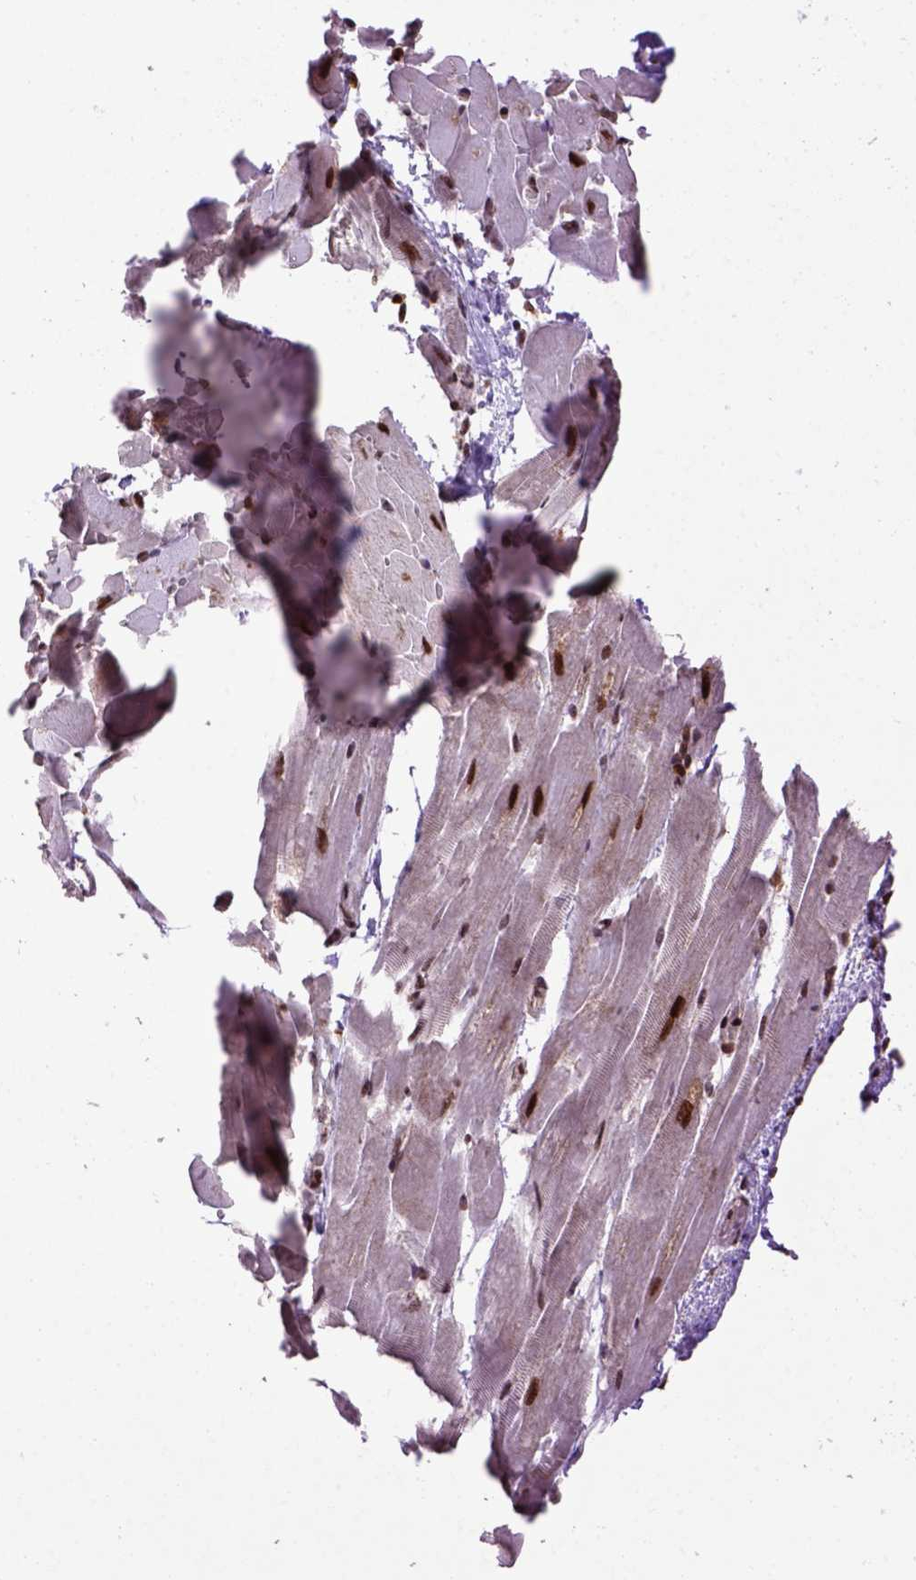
{"staining": {"intensity": "strong", "quantity": ">75%", "location": "nuclear"}, "tissue": "heart muscle", "cell_type": "Cardiomyocytes", "image_type": "normal", "snomed": [{"axis": "morphology", "description": "Normal tissue, NOS"}, {"axis": "topography", "description": "Heart"}], "caption": "Normal heart muscle displays strong nuclear staining in approximately >75% of cardiomyocytes (DAB (3,3'-diaminobenzidine) IHC, brown staining for protein, blue staining for nuclei)..", "gene": "CELF1", "patient": {"sex": "male", "age": 37}}